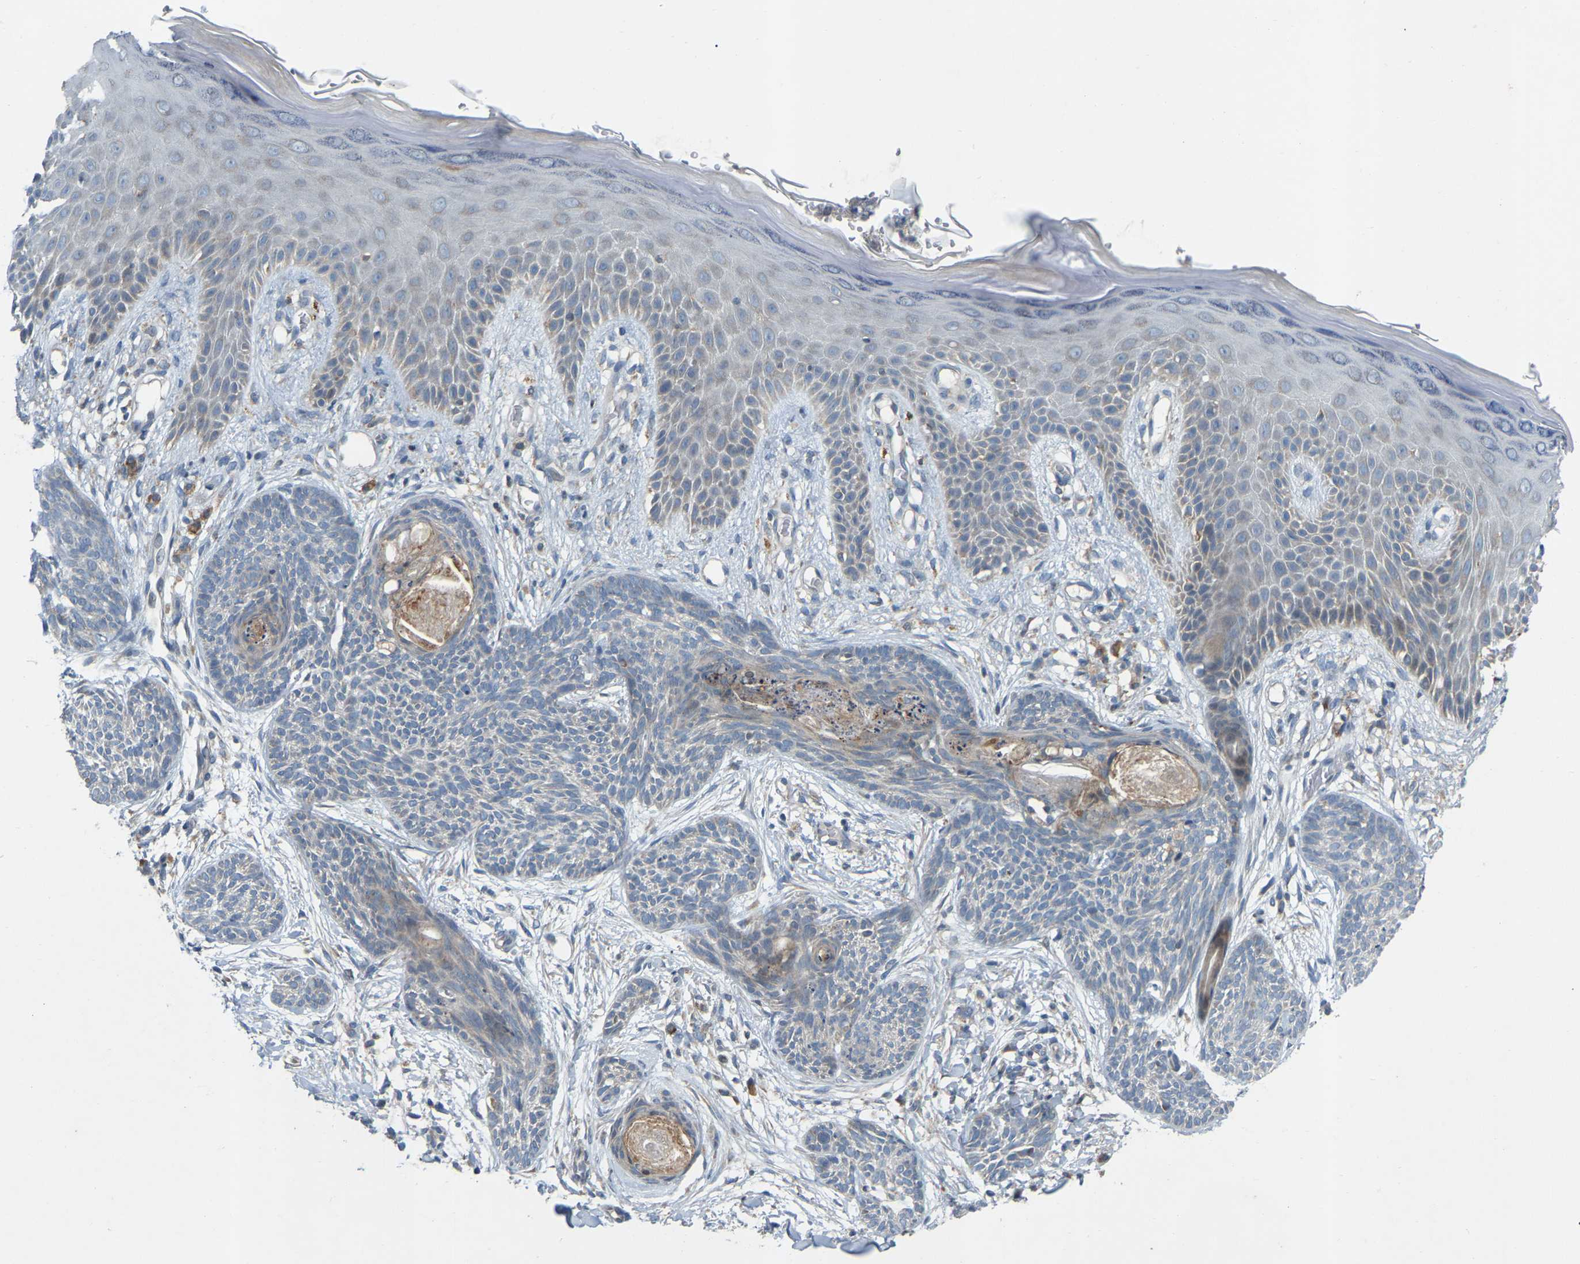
{"staining": {"intensity": "negative", "quantity": "none", "location": "none"}, "tissue": "skin cancer", "cell_type": "Tumor cells", "image_type": "cancer", "snomed": [{"axis": "morphology", "description": "Basal cell carcinoma"}, {"axis": "topography", "description": "Skin"}], "caption": "Tumor cells are negative for brown protein staining in skin cancer (basal cell carcinoma).", "gene": "PARL", "patient": {"sex": "female", "age": 59}}